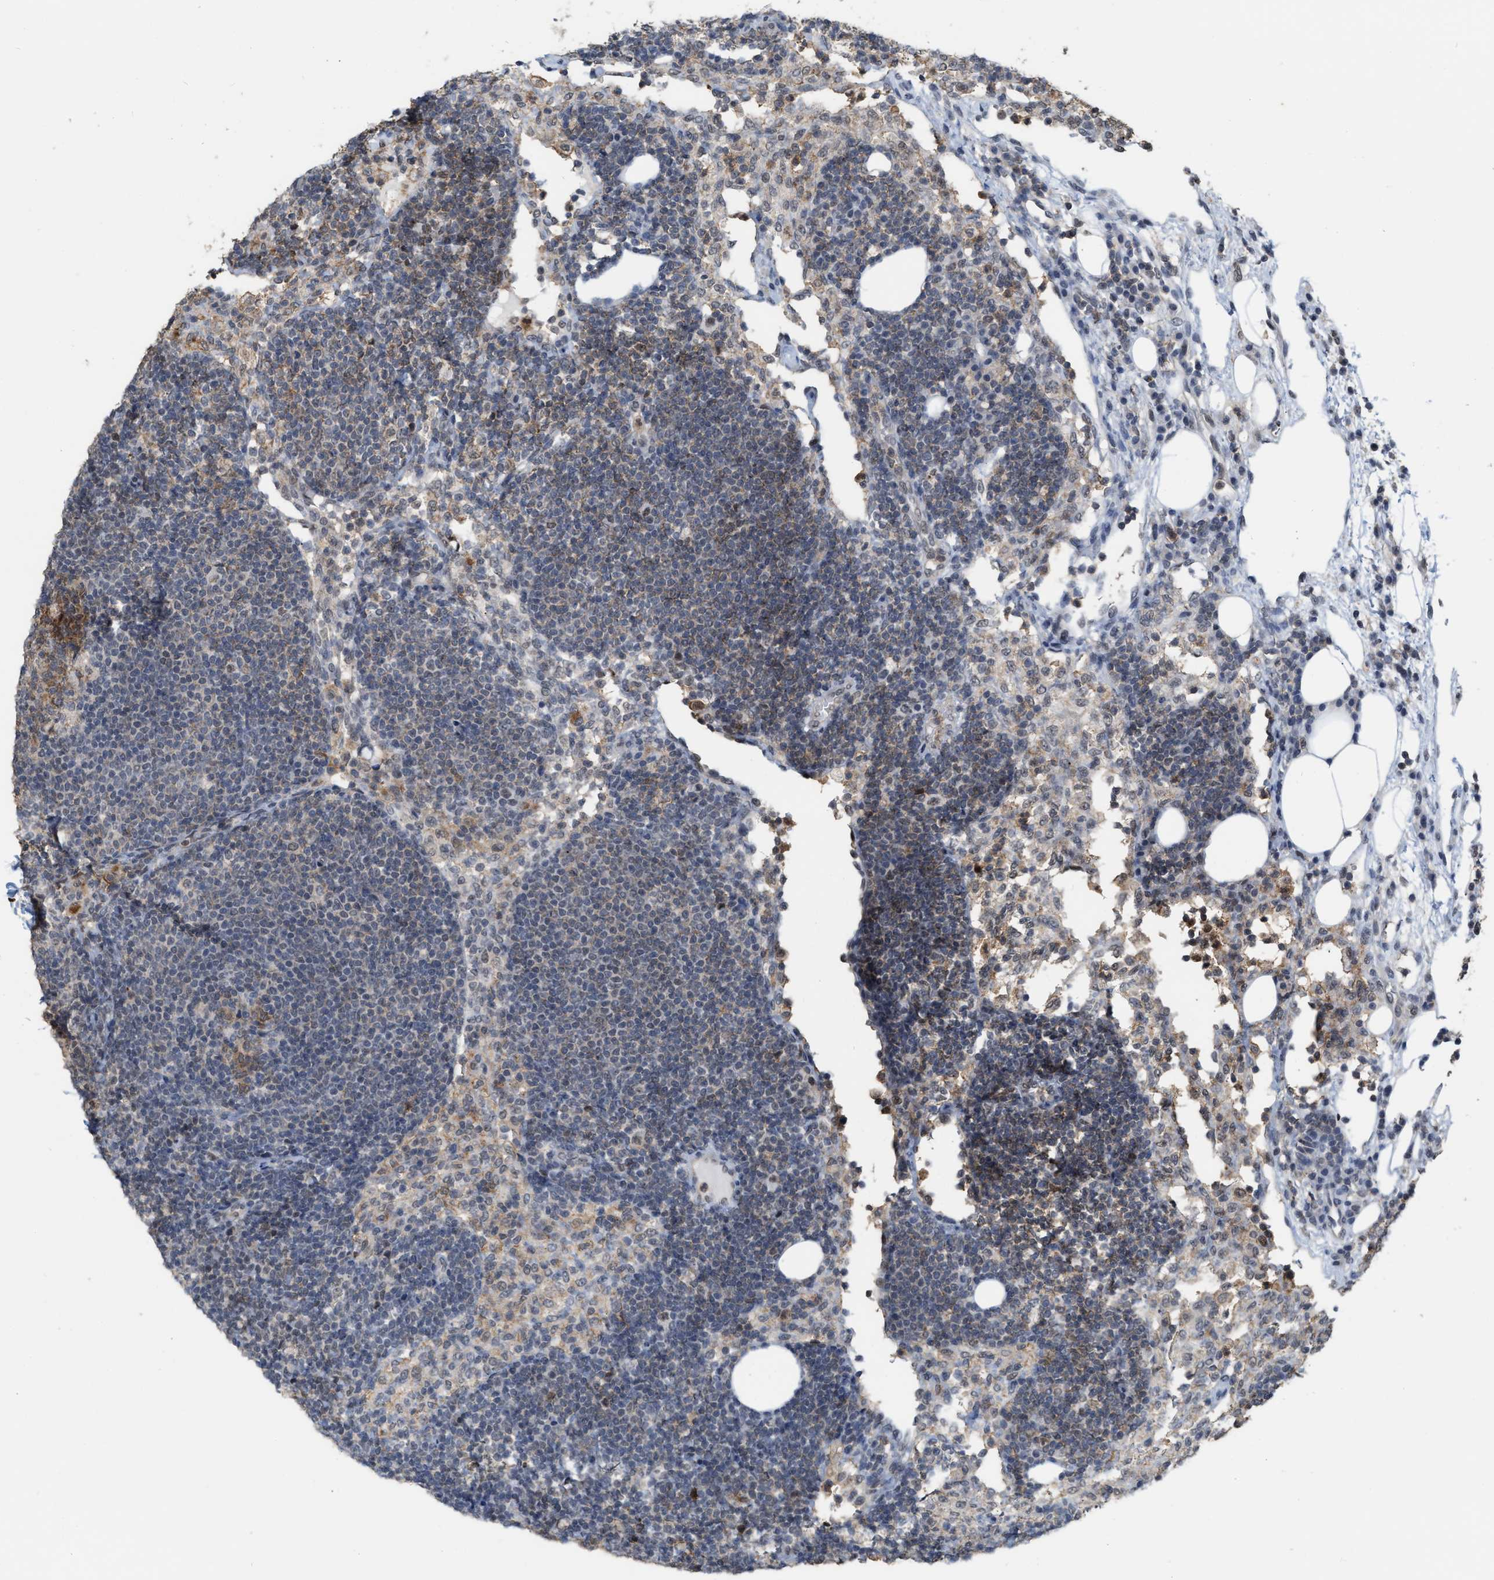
{"staining": {"intensity": "moderate", "quantity": "<25%", "location": "cytoplasmic/membranous"}, "tissue": "lymph node", "cell_type": "Germinal center cells", "image_type": "normal", "snomed": [{"axis": "morphology", "description": "Normal tissue, NOS"}, {"axis": "morphology", "description": "Carcinoid, malignant, NOS"}, {"axis": "topography", "description": "Lymph node"}], "caption": "Moderate cytoplasmic/membranous staining is seen in about <25% of germinal center cells in unremarkable lymph node.", "gene": "BAIAP2L1", "patient": {"sex": "male", "age": 47}}